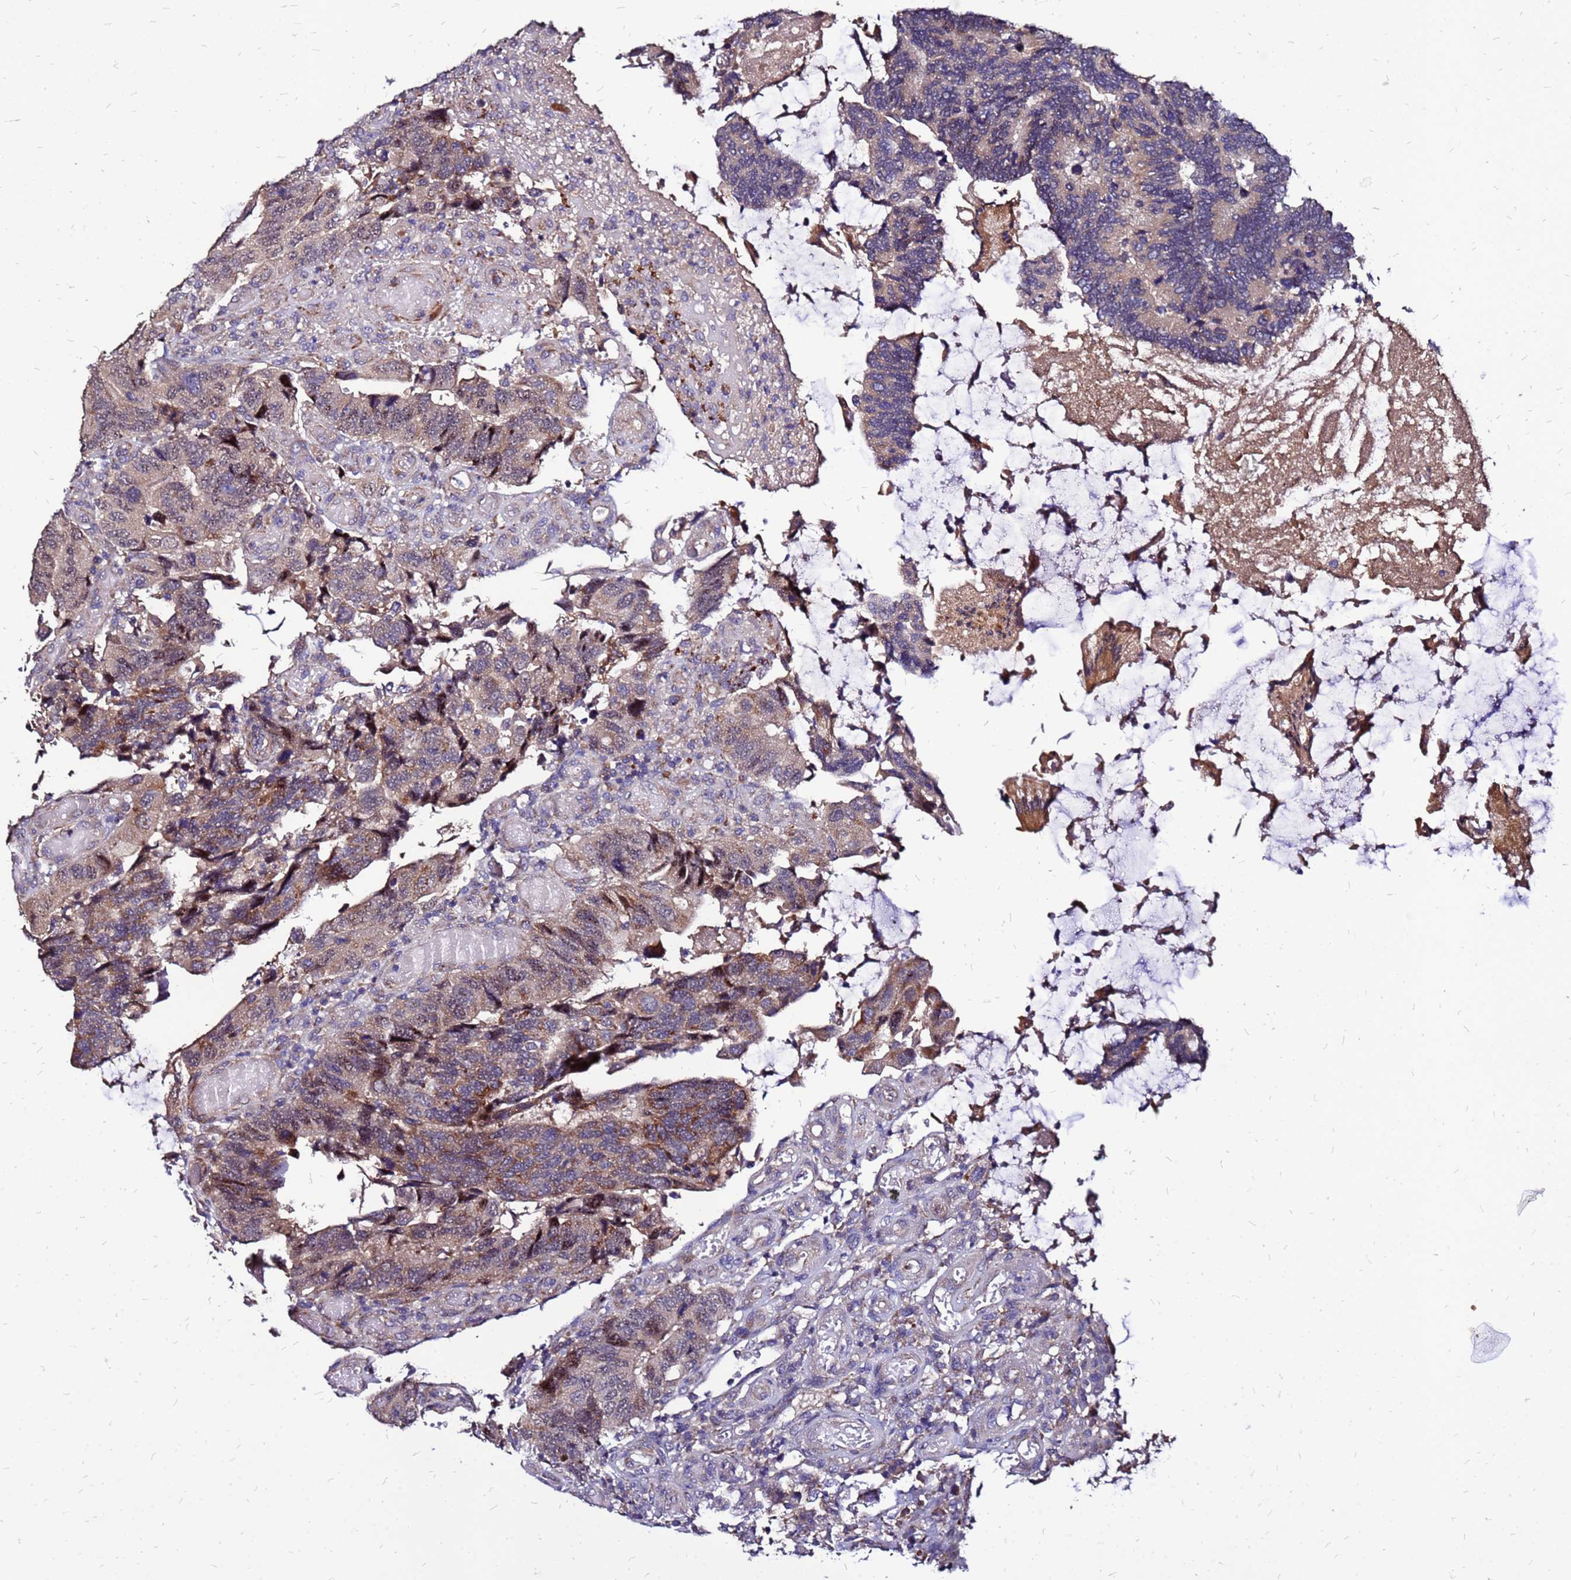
{"staining": {"intensity": "moderate", "quantity": "25%-75%", "location": "cytoplasmic/membranous"}, "tissue": "colorectal cancer", "cell_type": "Tumor cells", "image_type": "cancer", "snomed": [{"axis": "morphology", "description": "Adenocarcinoma, NOS"}, {"axis": "topography", "description": "Colon"}], "caption": "Moderate cytoplasmic/membranous positivity for a protein is present in approximately 25%-75% of tumor cells of colorectal cancer using immunohistochemistry (IHC).", "gene": "ARHGEF5", "patient": {"sex": "male", "age": 87}}